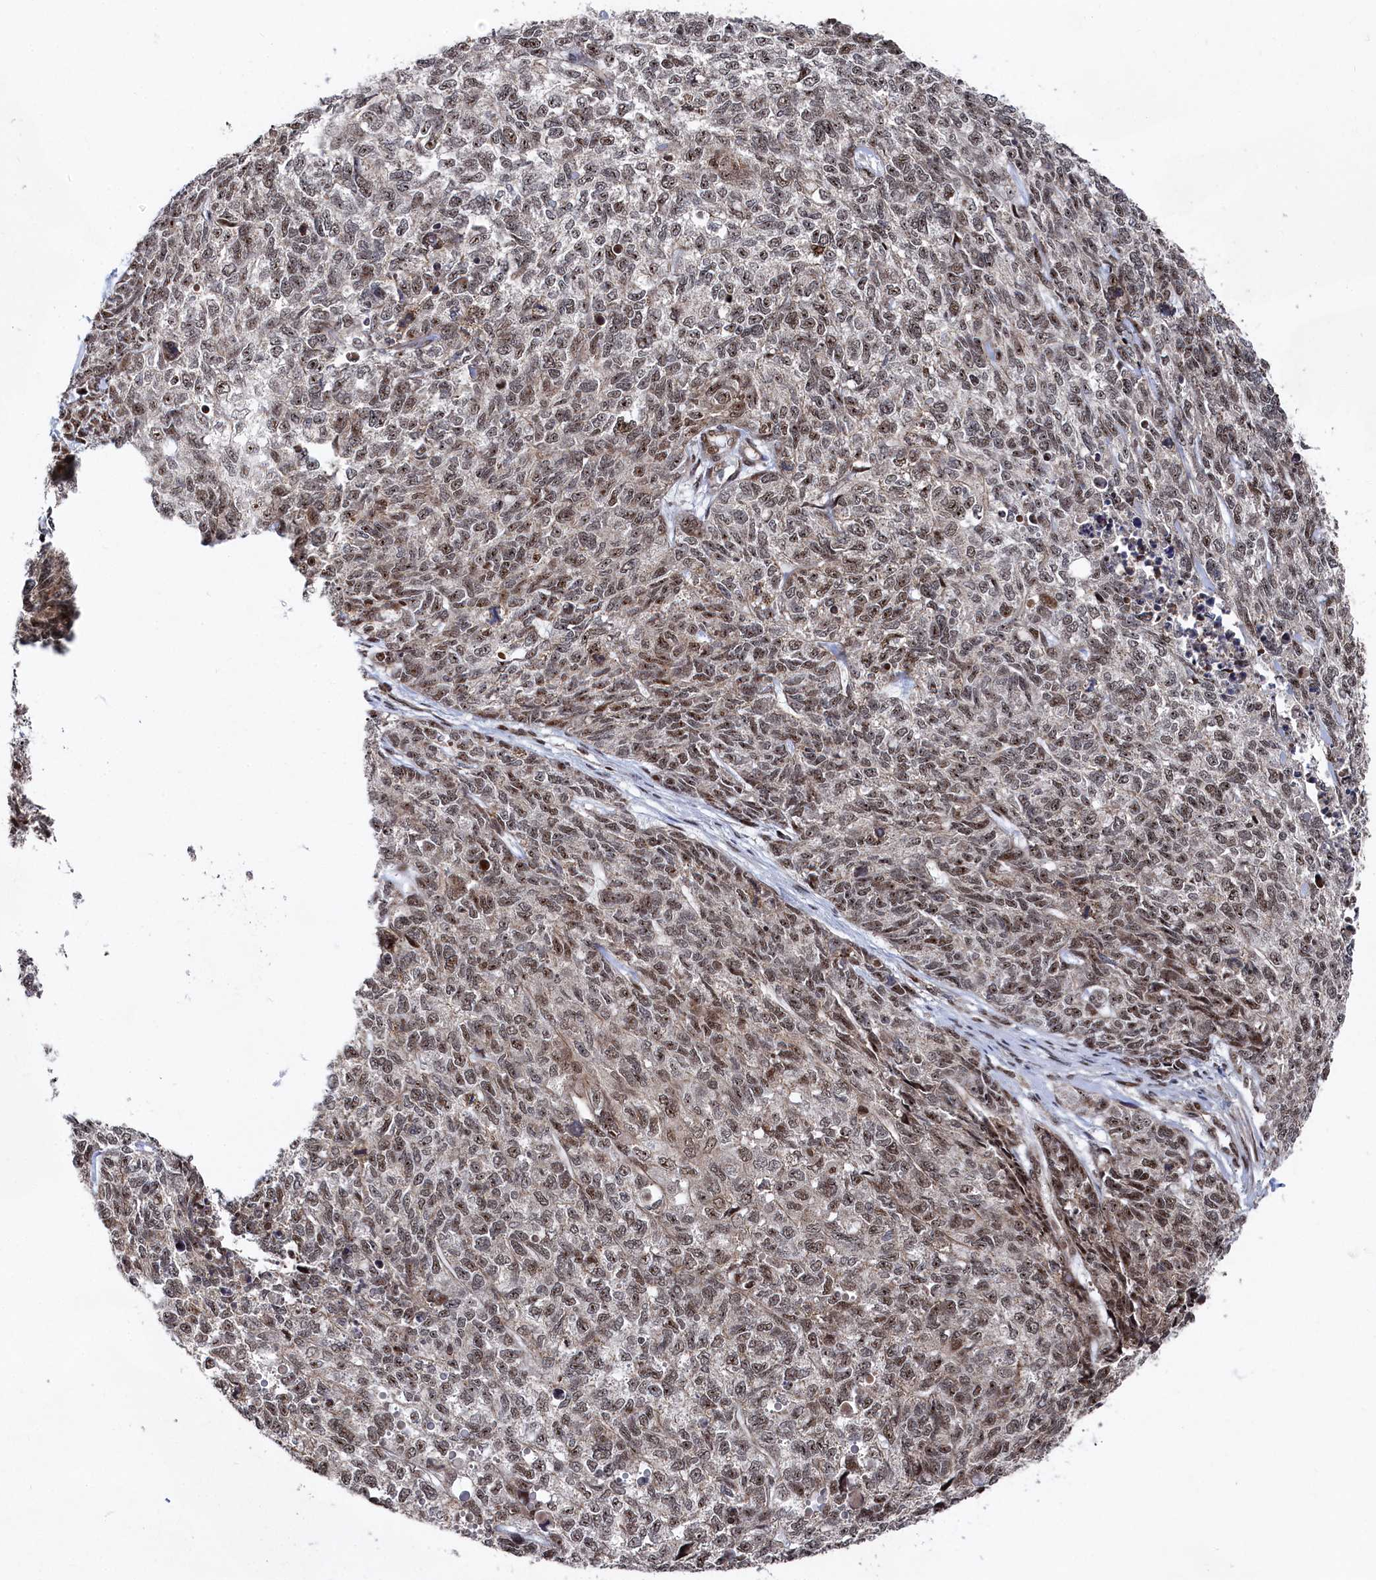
{"staining": {"intensity": "moderate", "quantity": "<25%", "location": "nuclear"}, "tissue": "cervical cancer", "cell_type": "Tumor cells", "image_type": "cancer", "snomed": [{"axis": "morphology", "description": "Squamous cell carcinoma, NOS"}, {"axis": "topography", "description": "Cervix"}], "caption": "The immunohistochemical stain shows moderate nuclear staining in tumor cells of cervical squamous cell carcinoma tissue. (Stains: DAB in brown, nuclei in blue, Microscopy: brightfield microscopy at high magnification).", "gene": "BUB3", "patient": {"sex": "female", "age": 63}}